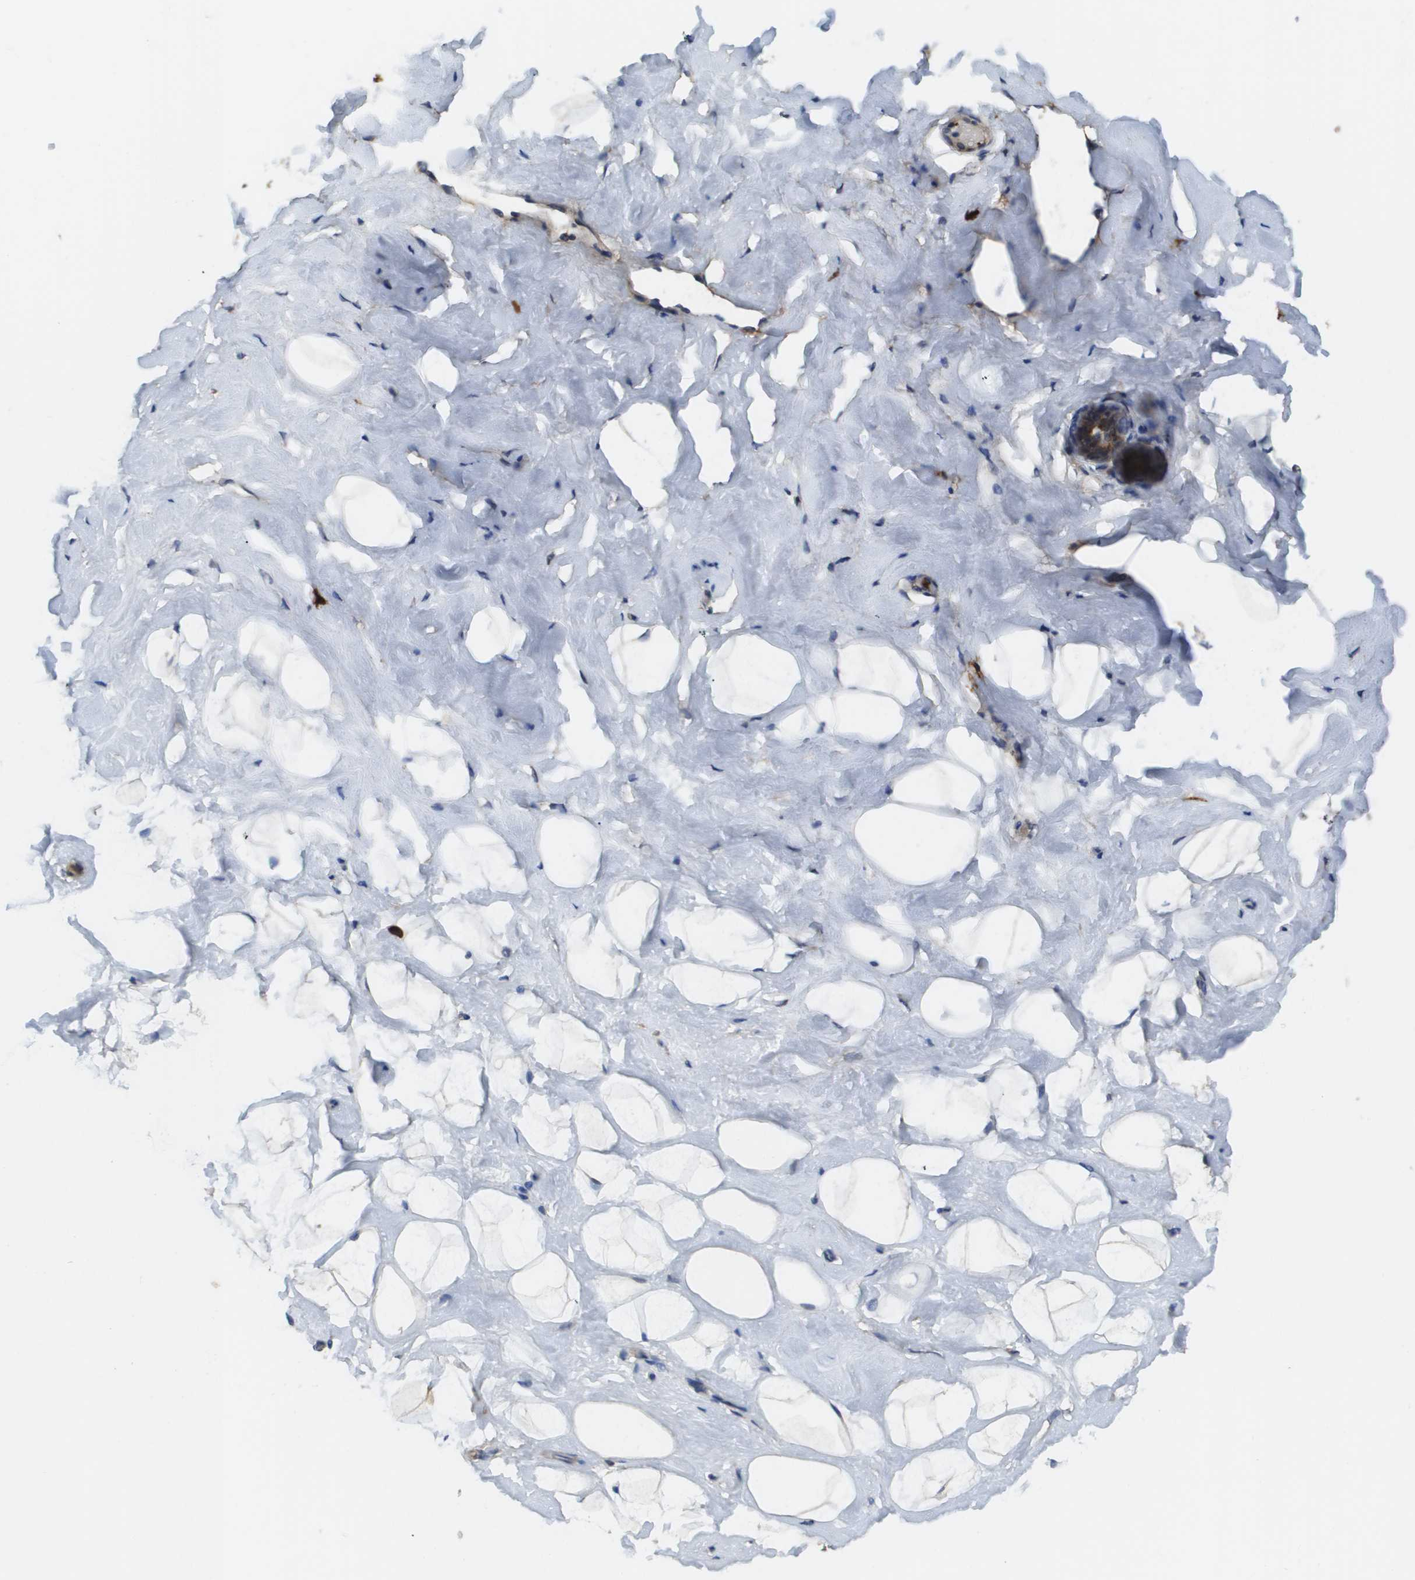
{"staining": {"intensity": "negative", "quantity": "none", "location": "none"}, "tissue": "breast", "cell_type": "Adipocytes", "image_type": "normal", "snomed": [{"axis": "morphology", "description": "Normal tissue, NOS"}, {"axis": "topography", "description": "Breast"}], "caption": "Immunohistochemistry of benign human breast displays no expression in adipocytes.", "gene": "RAB27B", "patient": {"sex": "female", "age": 23}}